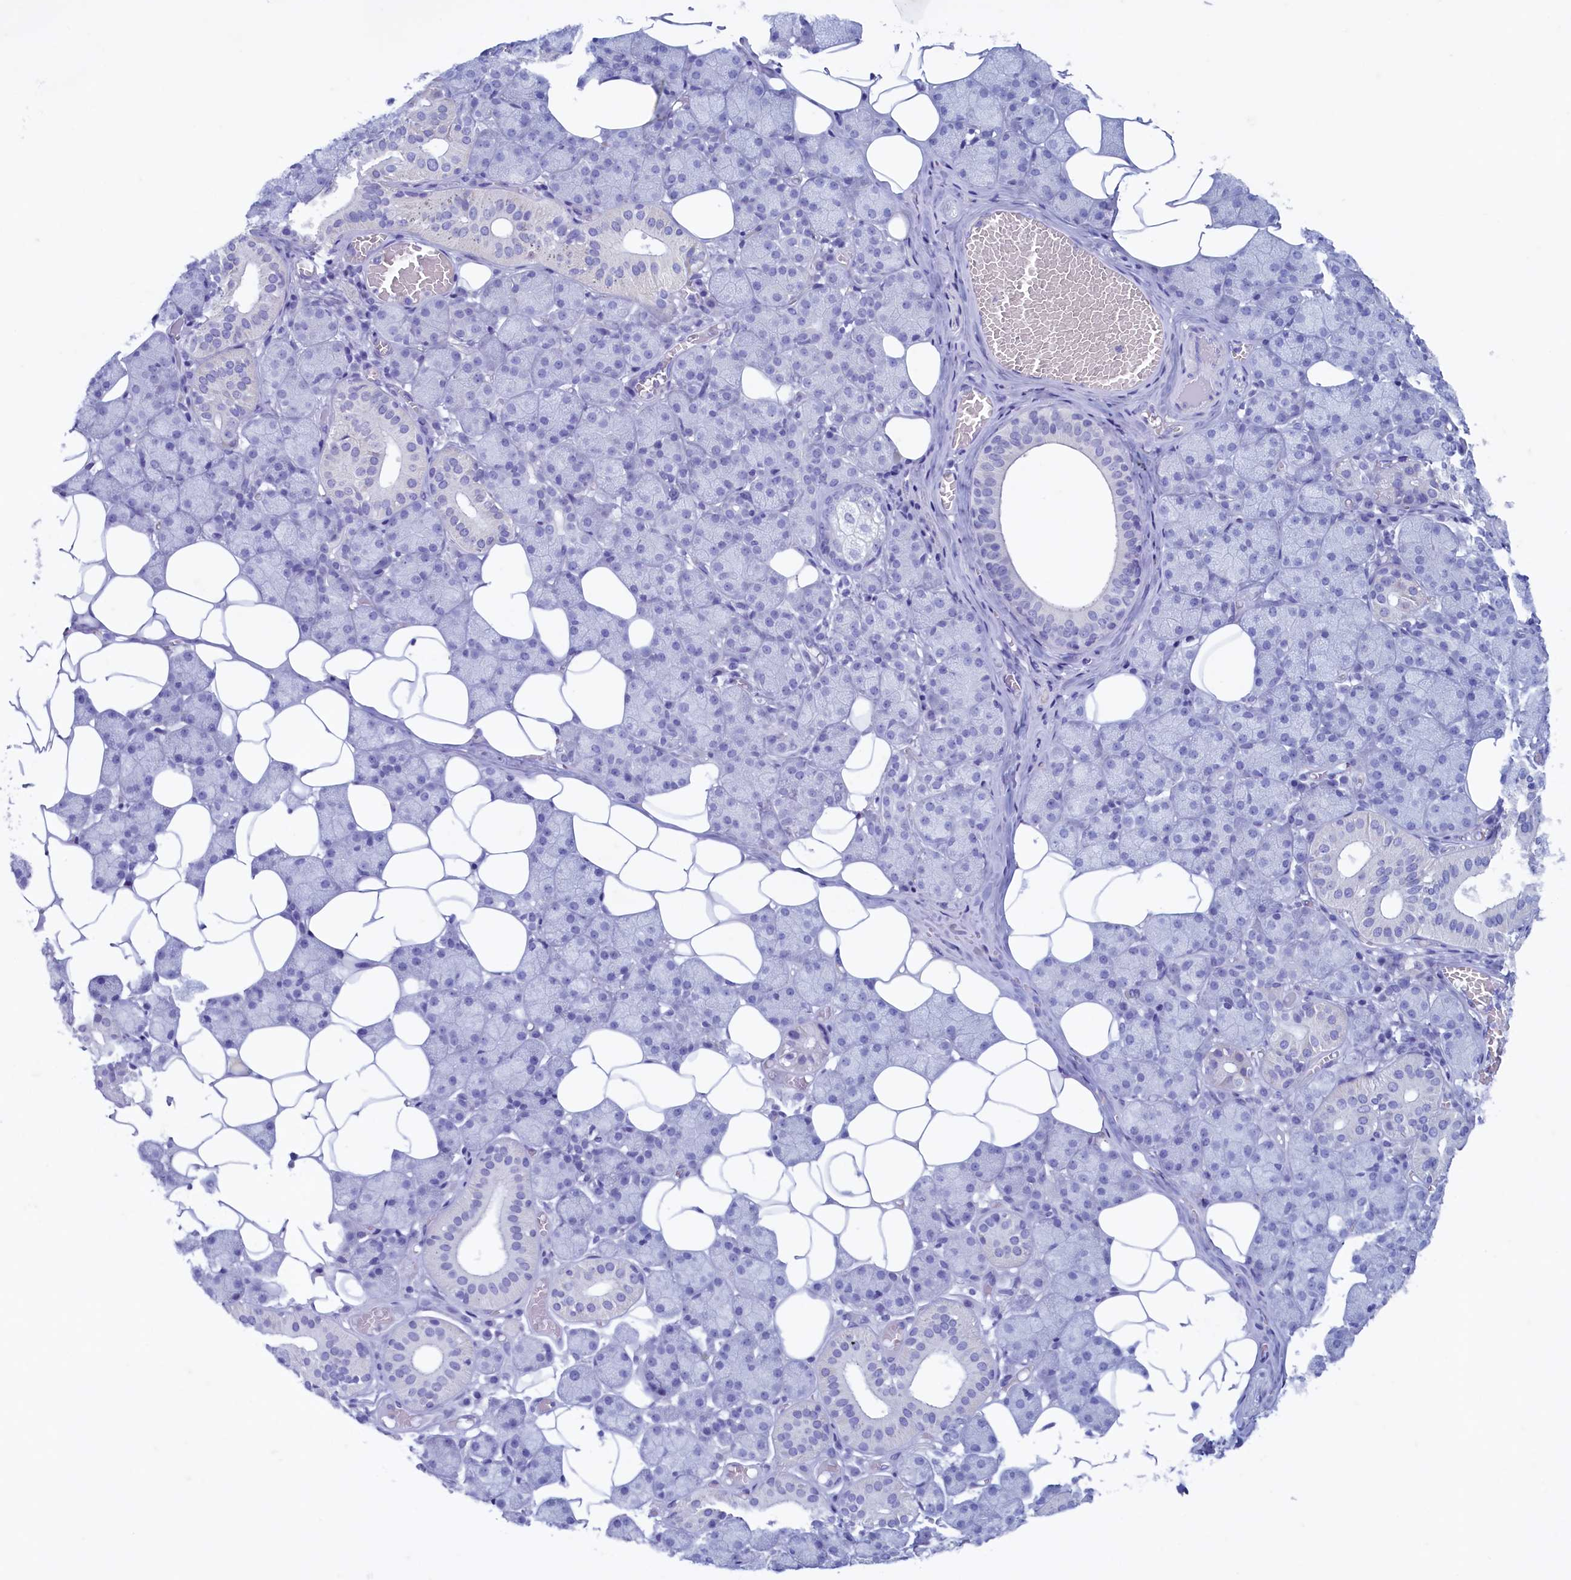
{"staining": {"intensity": "negative", "quantity": "none", "location": "none"}, "tissue": "salivary gland", "cell_type": "Glandular cells", "image_type": "normal", "snomed": [{"axis": "morphology", "description": "Normal tissue, NOS"}, {"axis": "topography", "description": "Salivary gland"}], "caption": "Immunohistochemical staining of normal salivary gland displays no significant positivity in glandular cells.", "gene": "MAP1LC3A", "patient": {"sex": "female", "age": 33}}